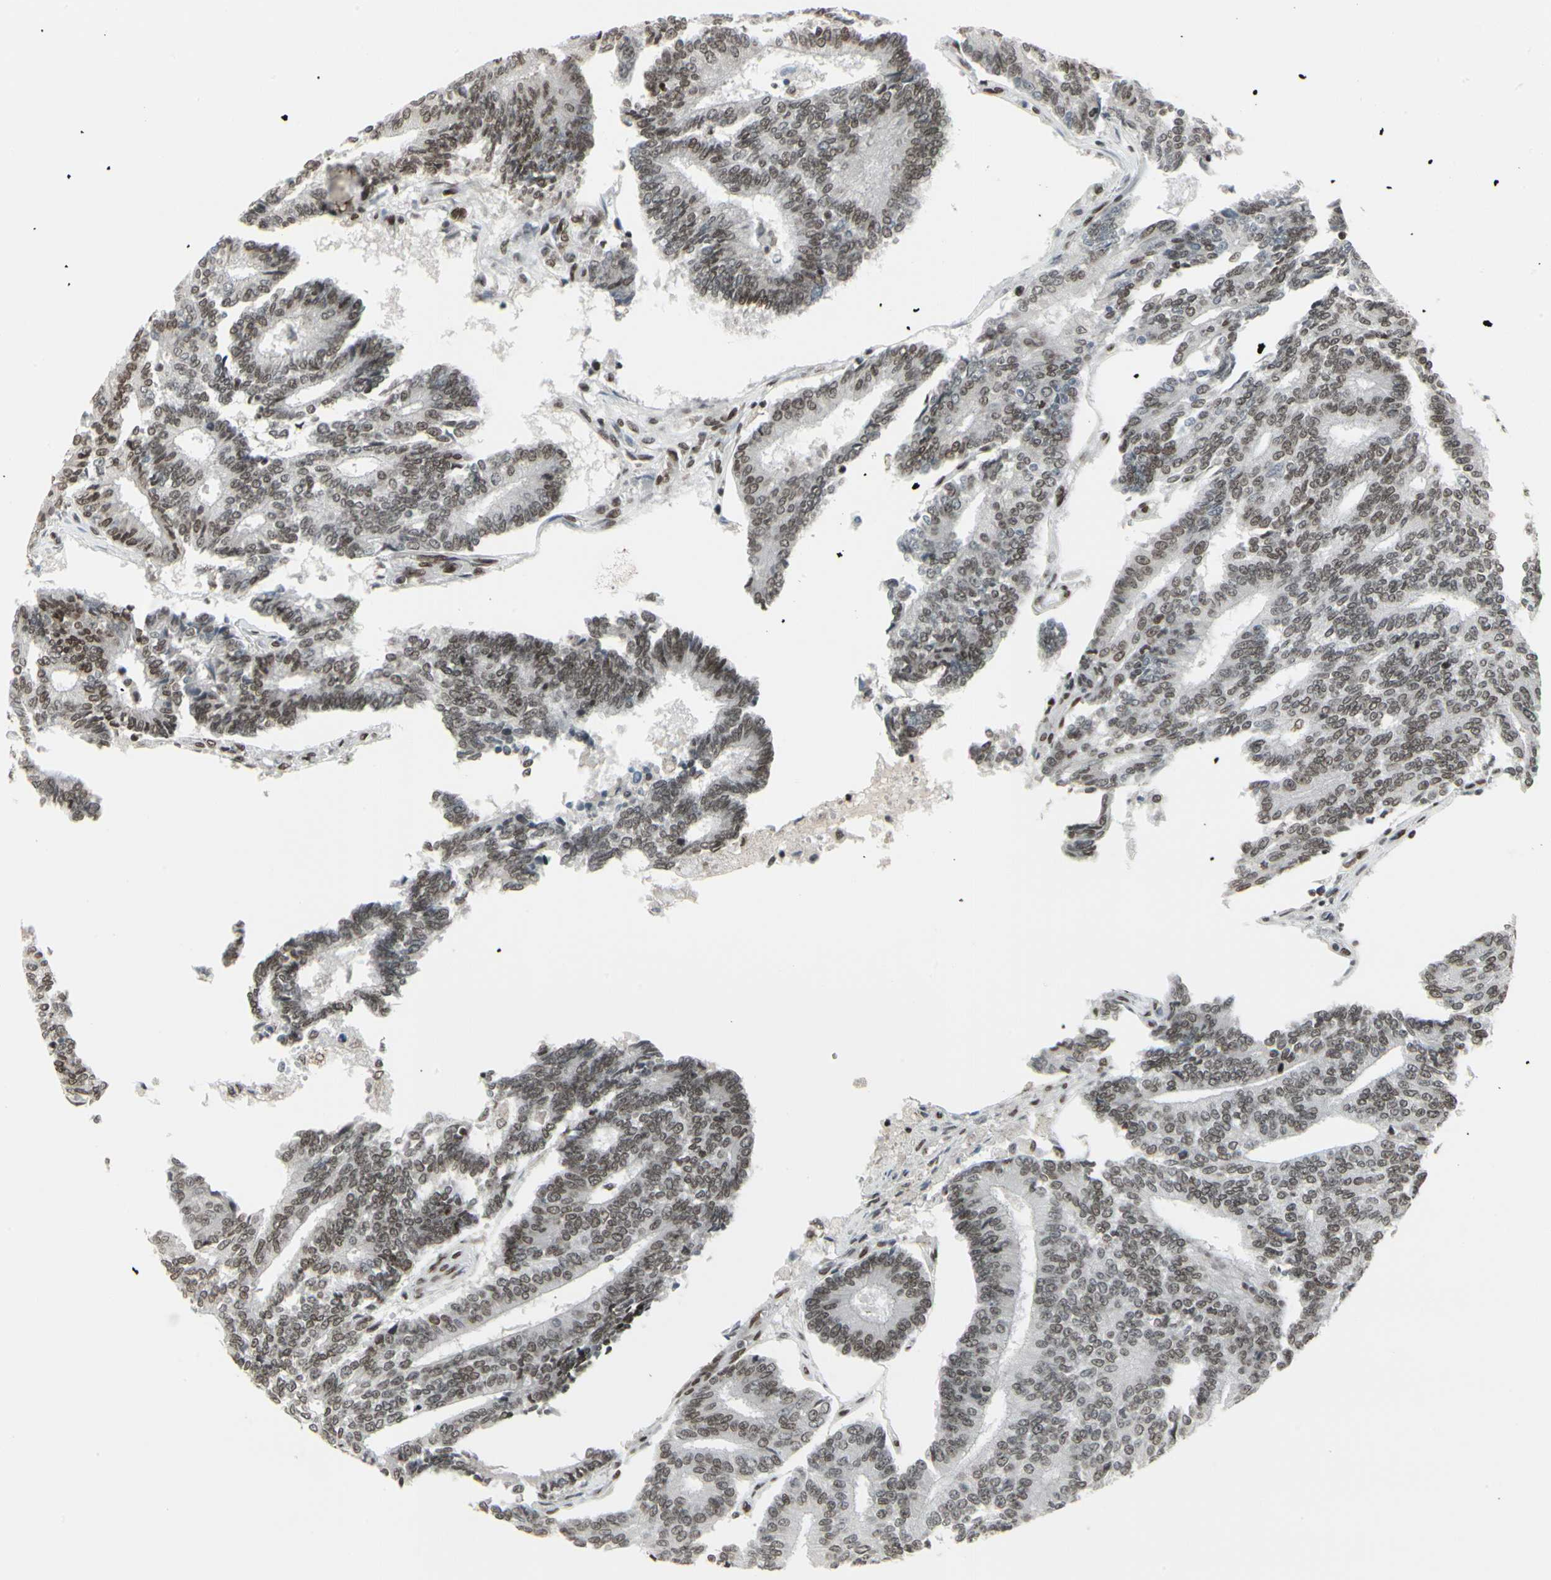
{"staining": {"intensity": "moderate", "quantity": ">75%", "location": "nuclear"}, "tissue": "prostate cancer", "cell_type": "Tumor cells", "image_type": "cancer", "snomed": [{"axis": "morphology", "description": "Adenocarcinoma, High grade"}, {"axis": "topography", "description": "Prostate"}], "caption": "IHC photomicrograph of human prostate cancer (adenocarcinoma (high-grade)) stained for a protein (brown), which displays medium levels of moderate nuclear staining in approximately >75% of tumor cells.", "gene": "HMG20A", "patient": {"sex": "male", "age": 55}}